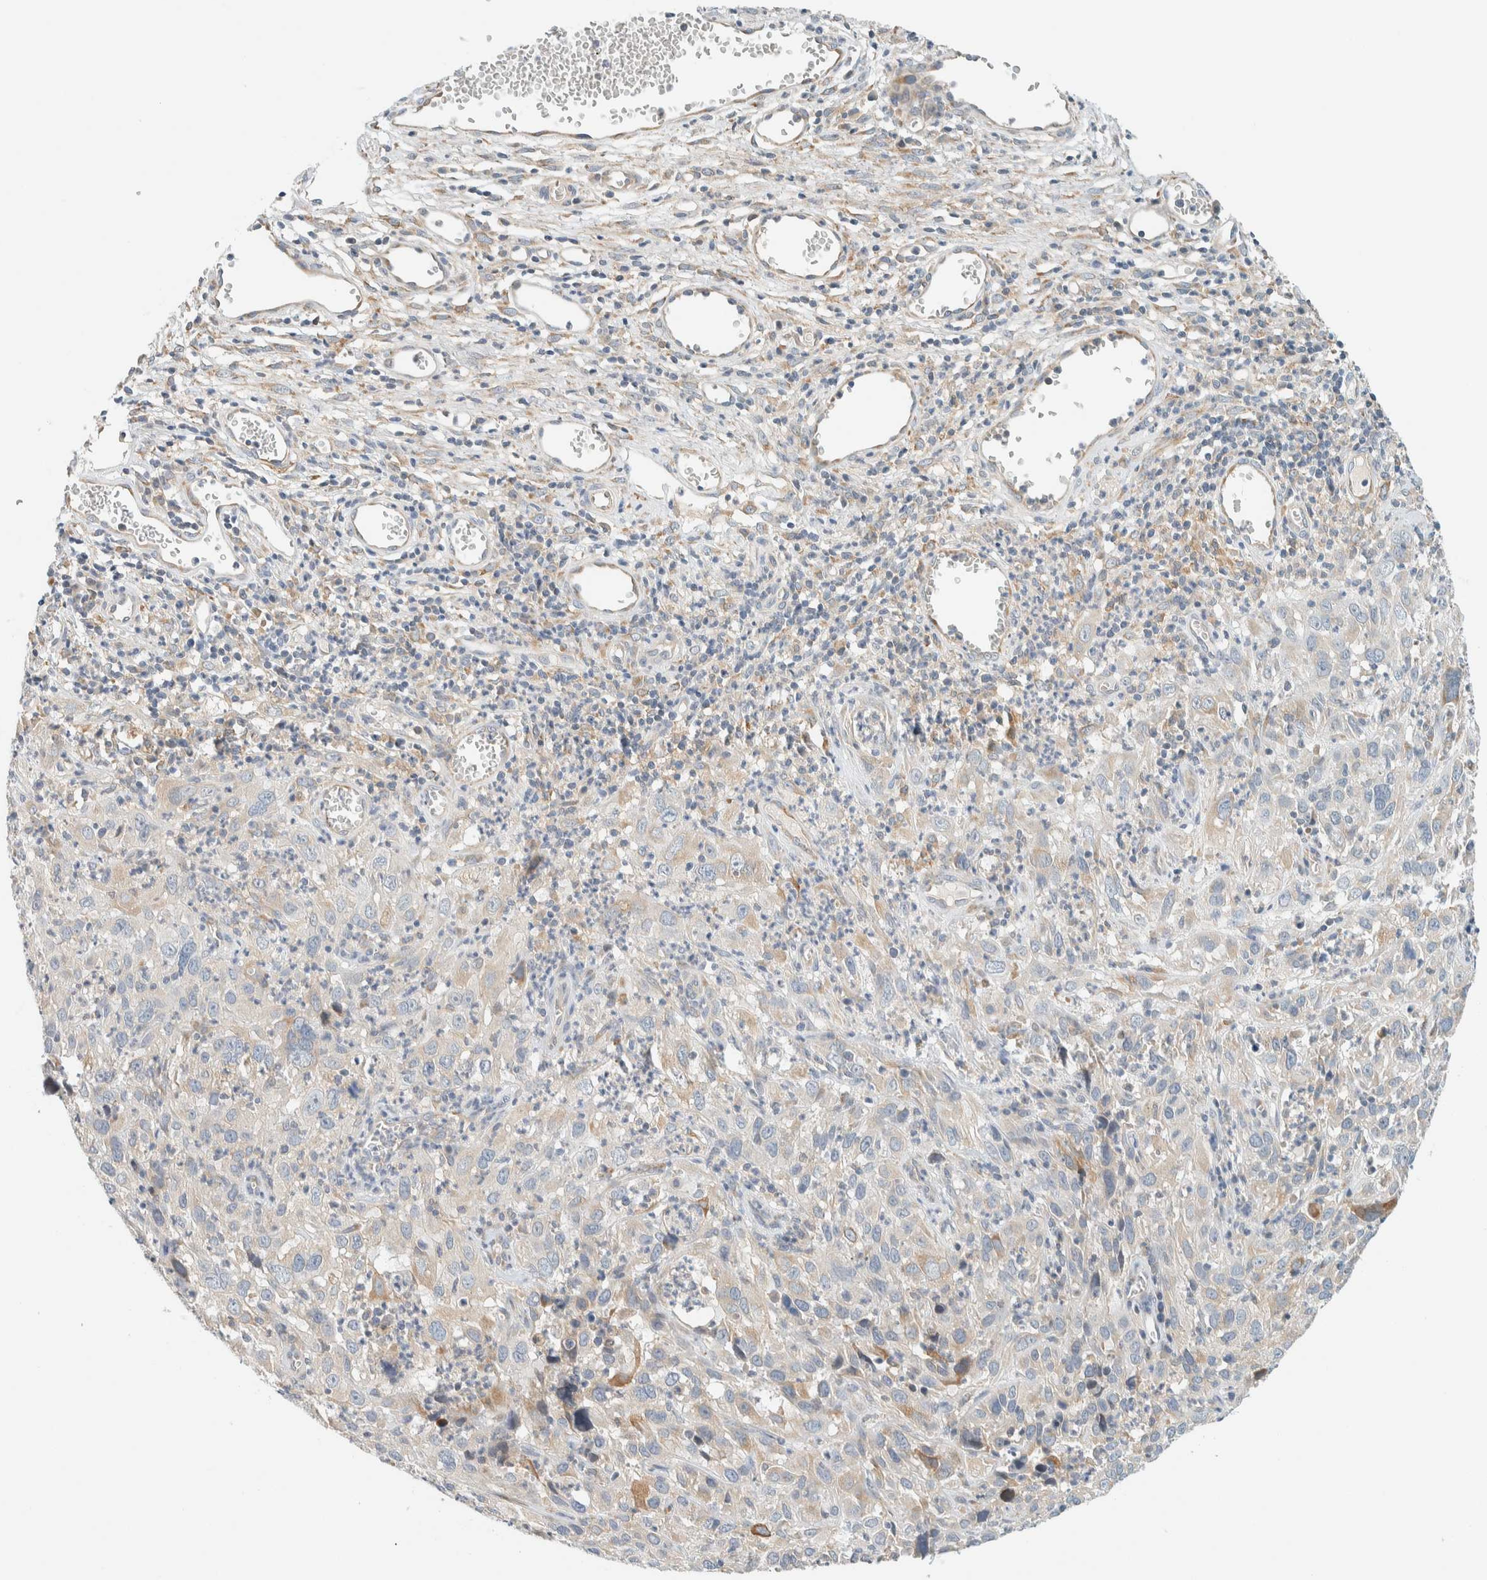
{"staining": {"intensity": "weak", "quantity": "<25%", "location": "cytoplasmic/membranous"}, "tissue": "cervical cancer", "cell_type": "Tumor cells", "image_type": "cancer", "snomed": [{"axis": "morphology", "description": "Squamous cell carcinoma, NOS"}, {"axis": "topography", "description": "Cervix"}], "caption": "Immunohistochemistry of cervical squamous cell carcinoma exhibits no positivity in tumor cells.", "gene": "SUMF2", "patient": {"sex": "female", "age": 32}}